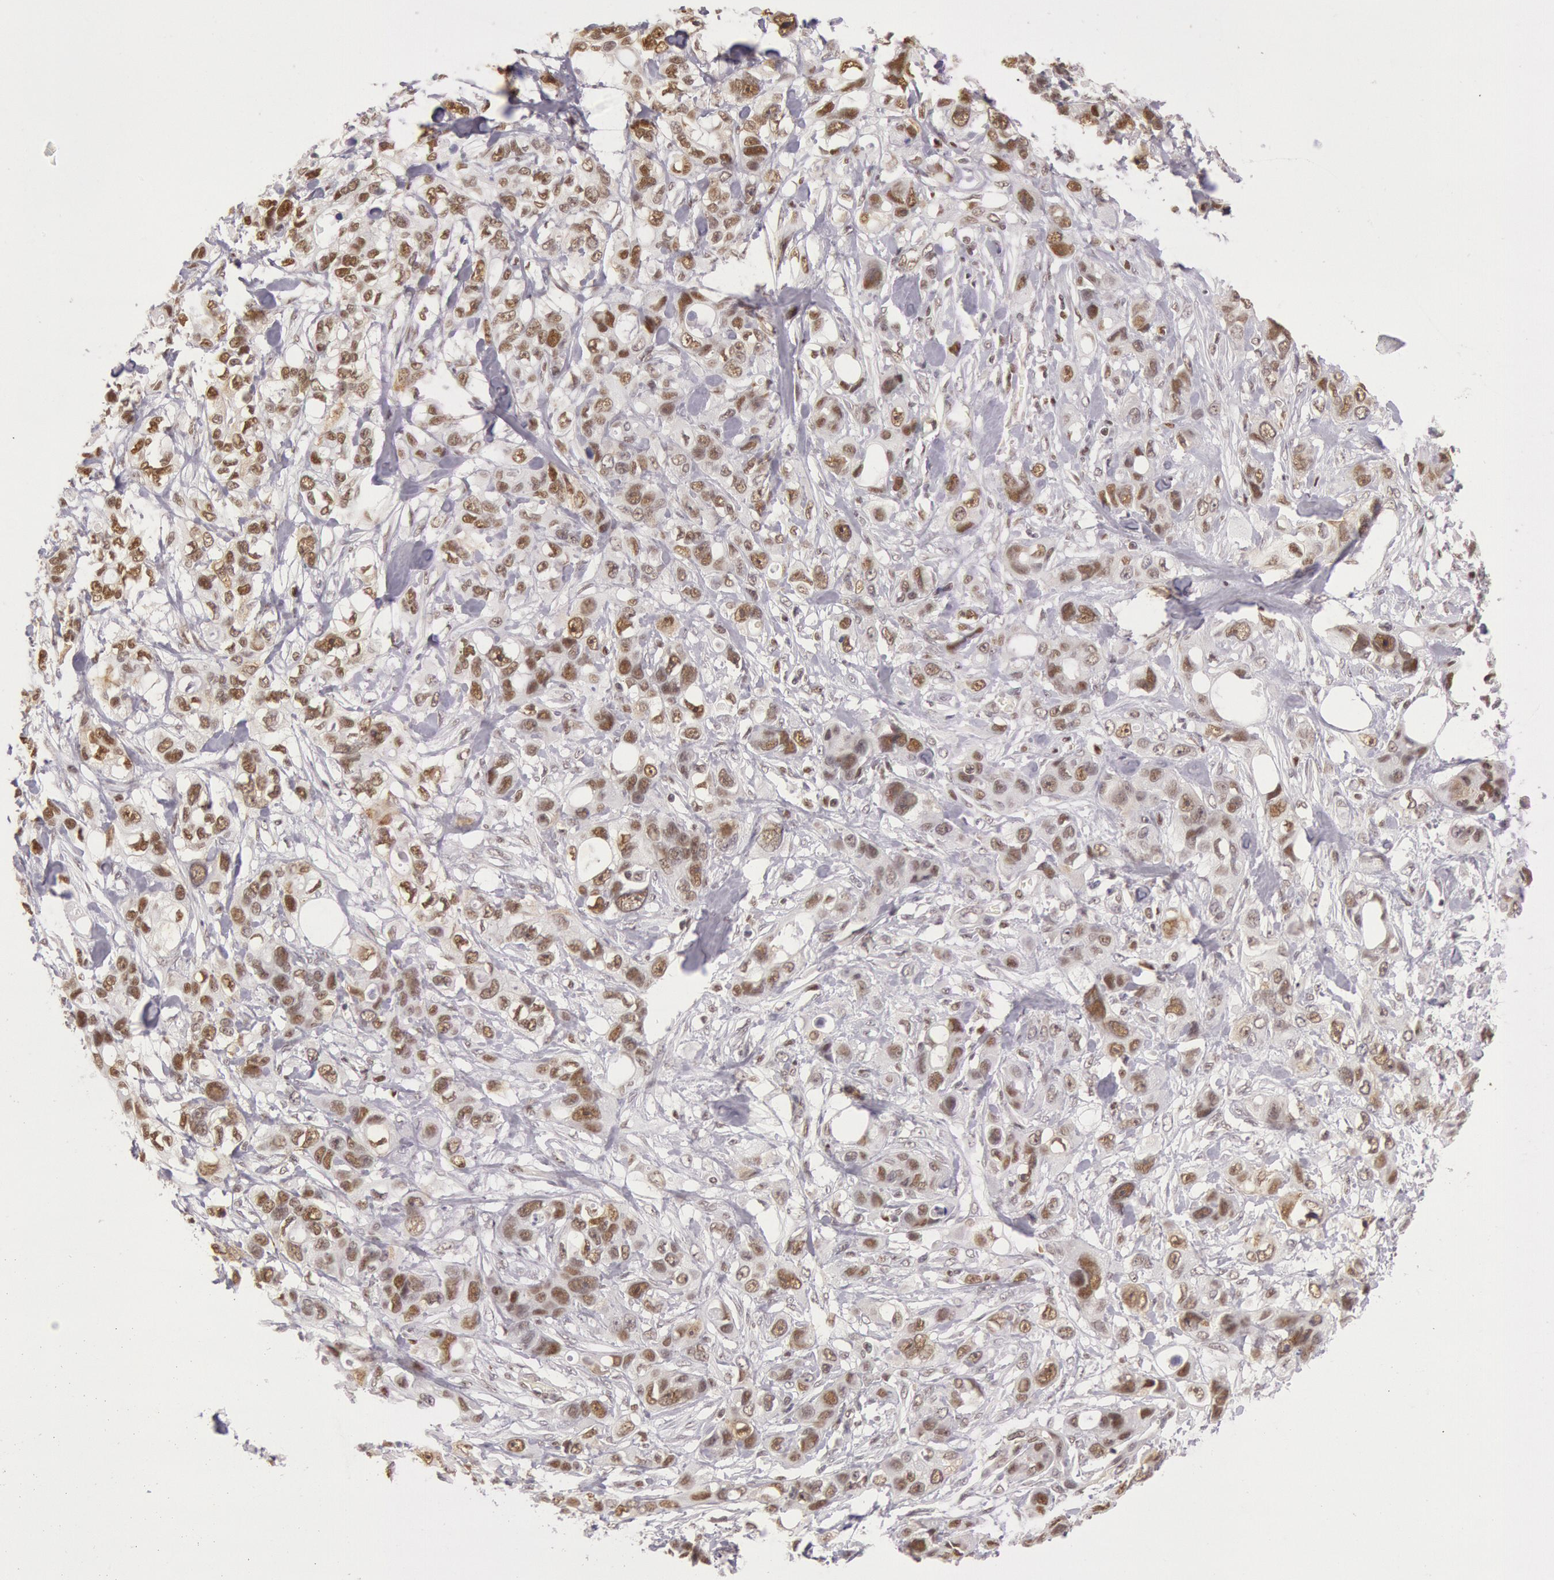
{"staining": {"intensity": "moderate", "quantity": "25%-75%", "location": "nuclear"}, "tissue": "stomach cancer", "cell_type": "Tumor cells", "image_type": "cancer", "snomed": [{"axis": "morphology", "description": "Adenocarcinoma, NOS"}, {"axis": "topography", "description": "Stomach, upper"}], "caption": "Moderate nuclear protein staining is identified in about 25%-75% of tumor cells in stomach cancer.", "gene": "ESS2", "patient": {"sex": "male", "age": 47}}